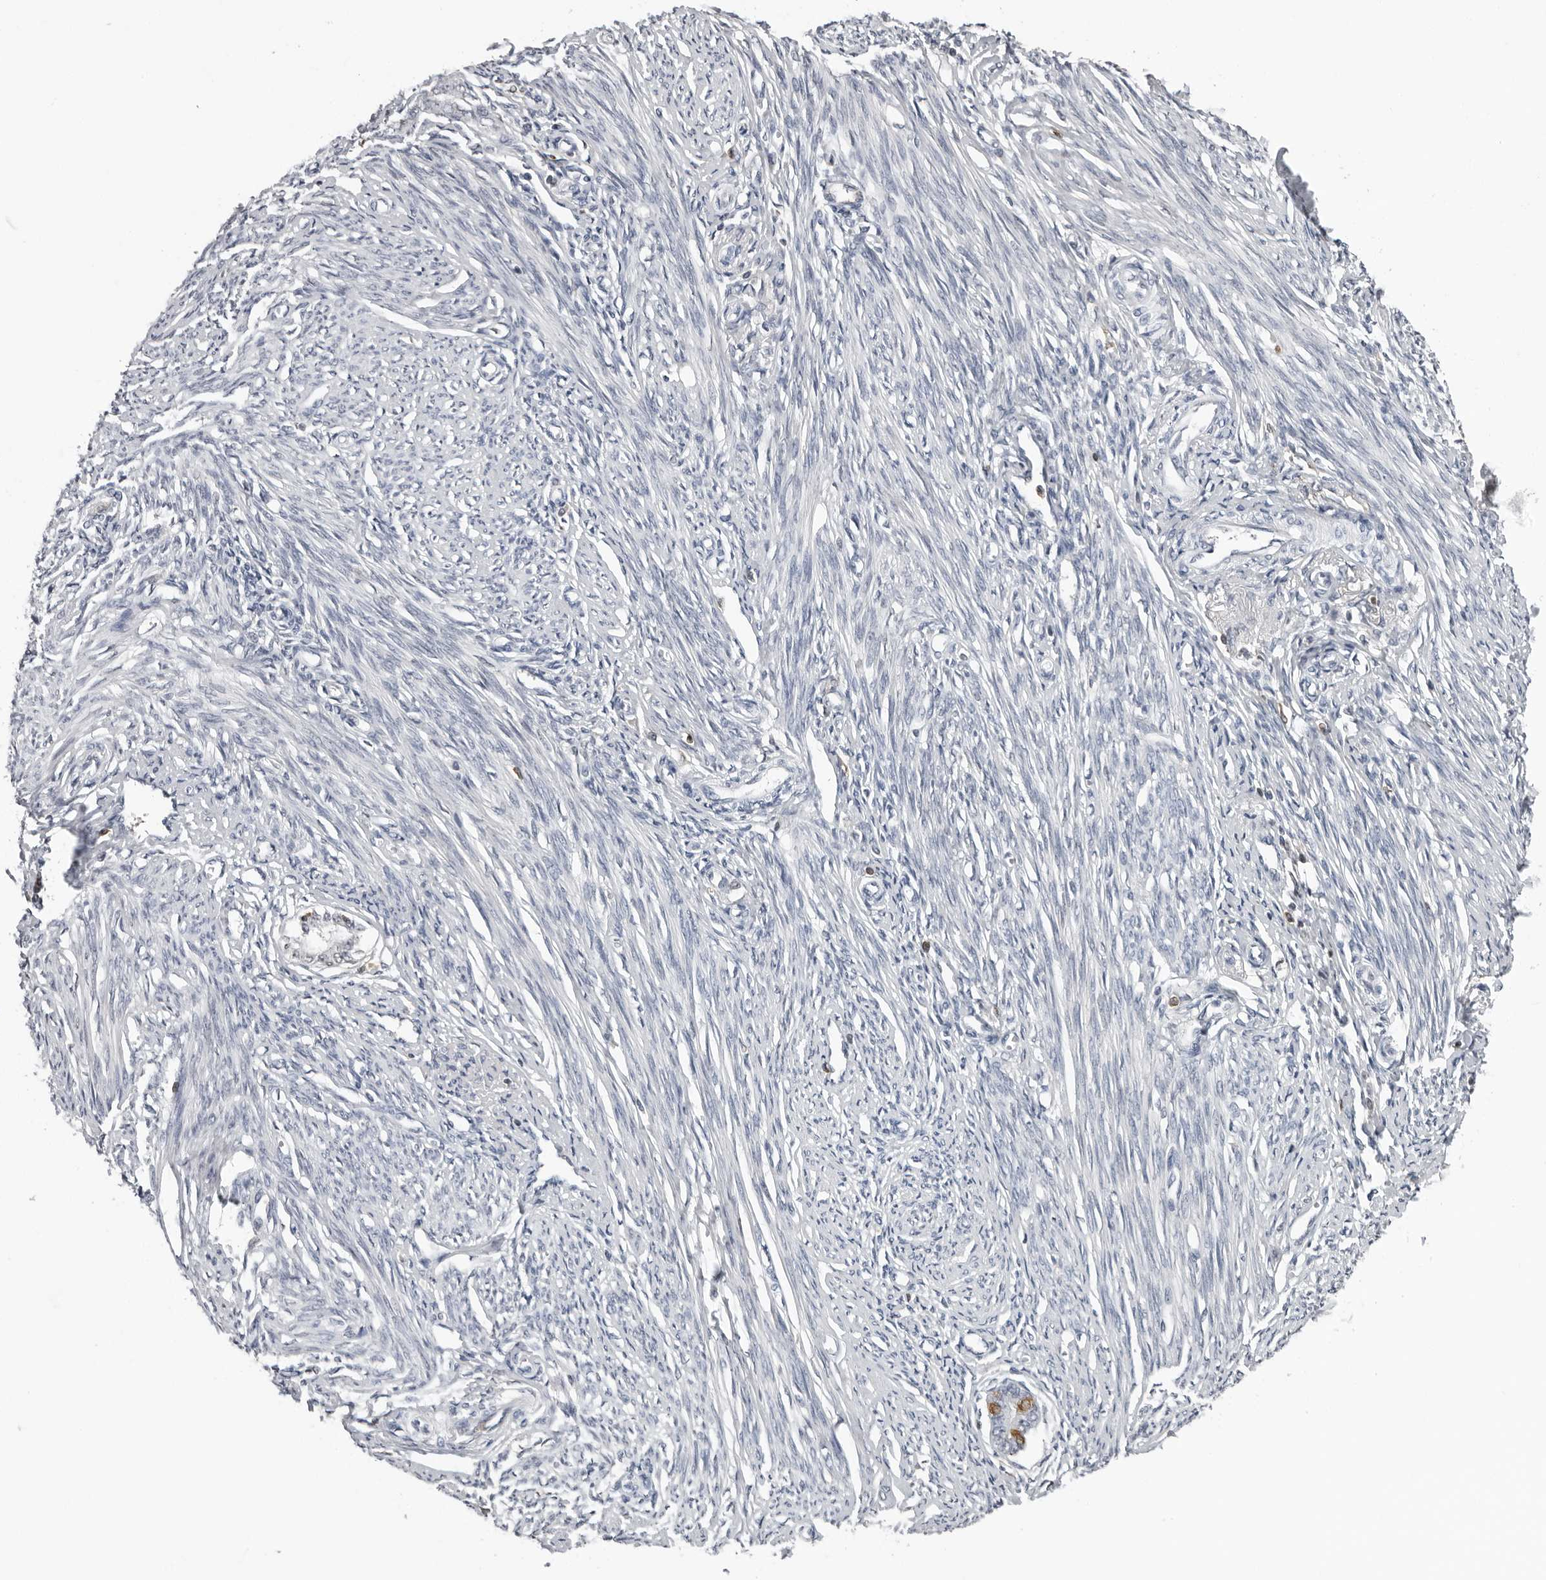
{"staining": {"intensity": "negative", "quantity": "none", "location": "none"}, "tissue": "endometrium", "cell_type": "Cells in endometrial stroma", "image_type": "normal", "snomed": [{"axis": "morphology", "description": "Normal tissue, NOS"}, {"axis": "topography", "description": "Endometrium"}], "caption": "DAB (3,3'-diaminobenzidine) immunohistochemical staining of normal human endometrium demonstrates no significant staining in cells in endometrial stroma. Brightfield microscopy of immunohistochemistry stained with DAB (3,3'-diaminobenzidine) (brown) and hematoxylin (blue), captured at high magnification.", "gene": "HSPH1", "patient": {"sex": "female", "age": 56}}